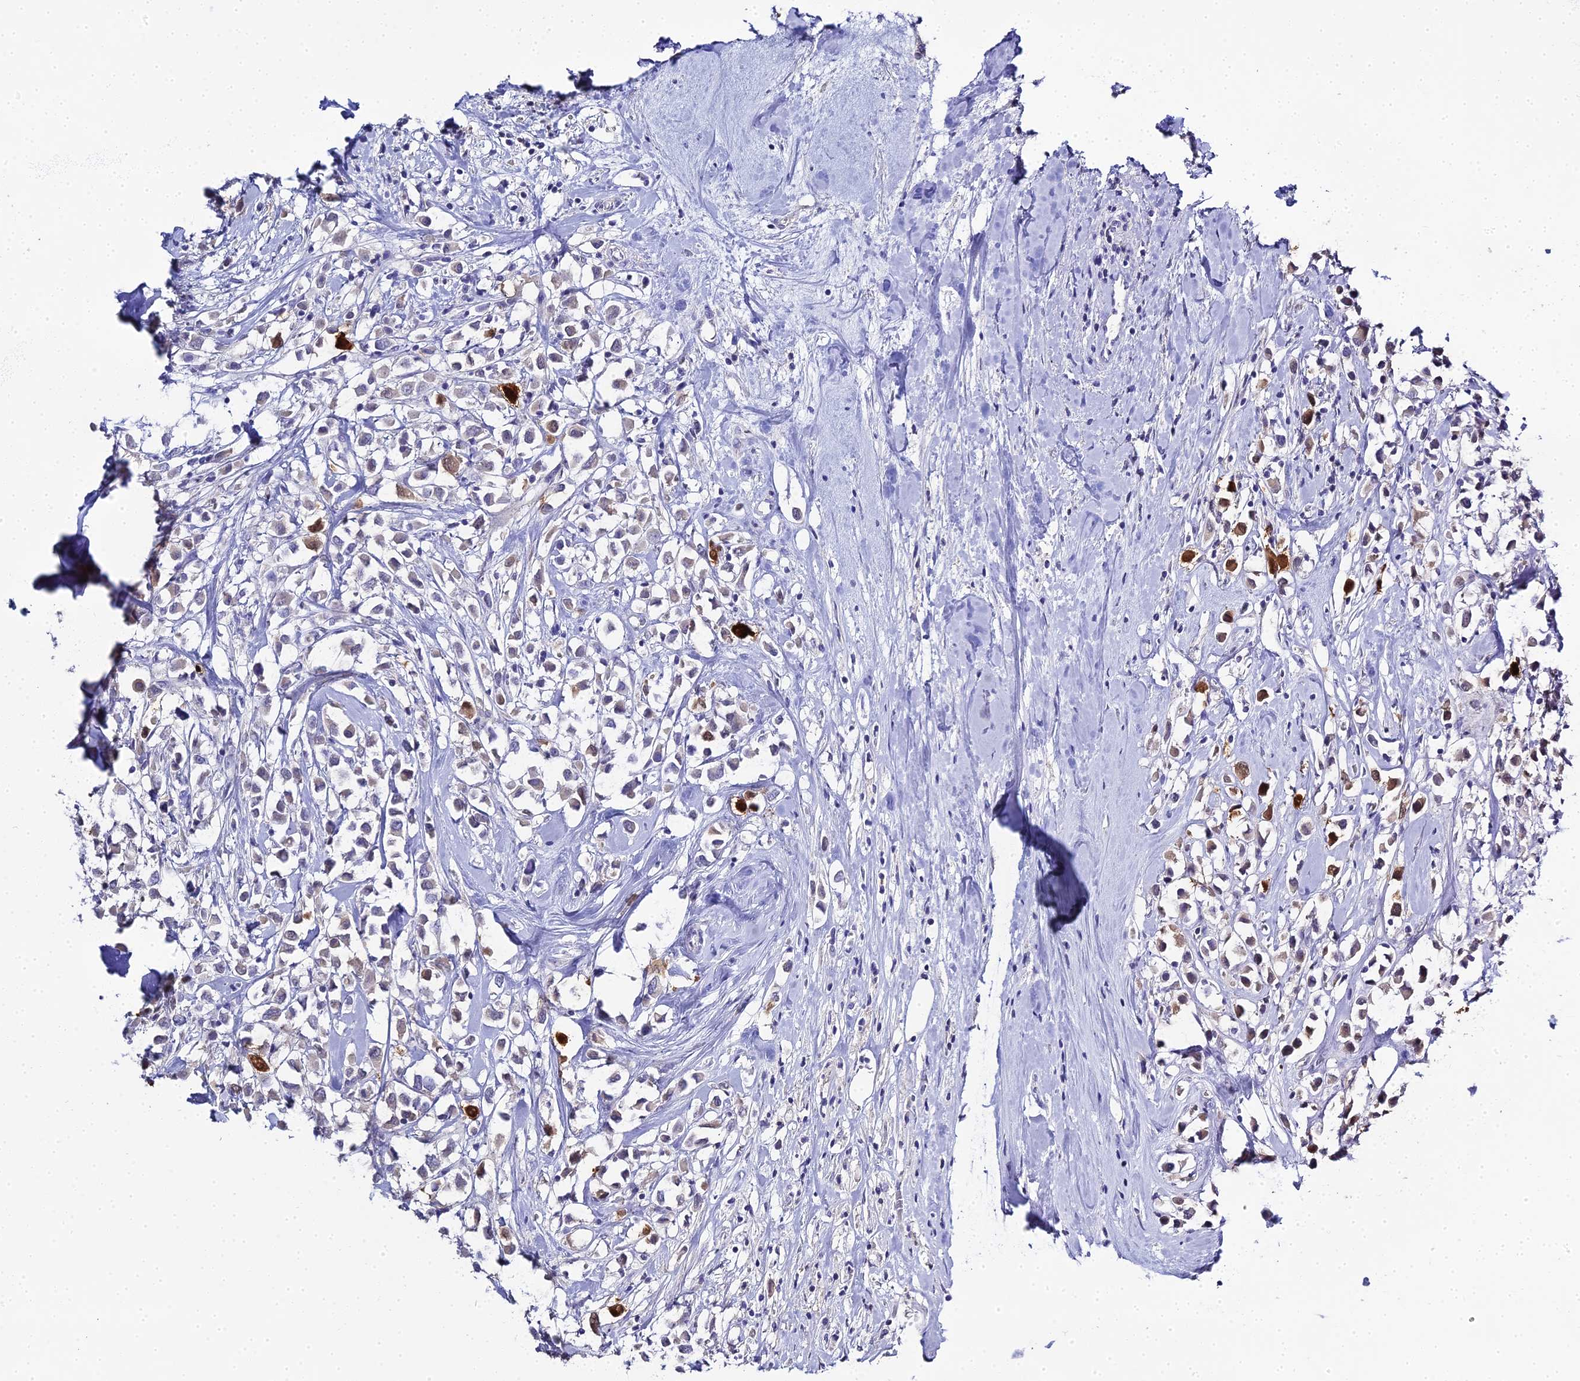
{"staining": {"intensity": "strong", "quantity": "<25%", "location": "cytoplasmic/membranous"}, "tissue": "breast cancer", "cell_type": "Tumor cells", "image_type": "cancer", "snomed": [{"axis": "morphology", "description": "Duct carcinoma"}, {"axis": "topography", "description": "Breast"}], "caption": "Immunohistochemistry (IHC) histopathology image of breast cancer (invasive ductal carcinoma) stained for a protein (brown), which shows medium levels of strong cytoplasmic/membranous staining in about <25% of tumor cells.", "gene": "S100A7", "patient": {"sex": "female", "age": 87}}